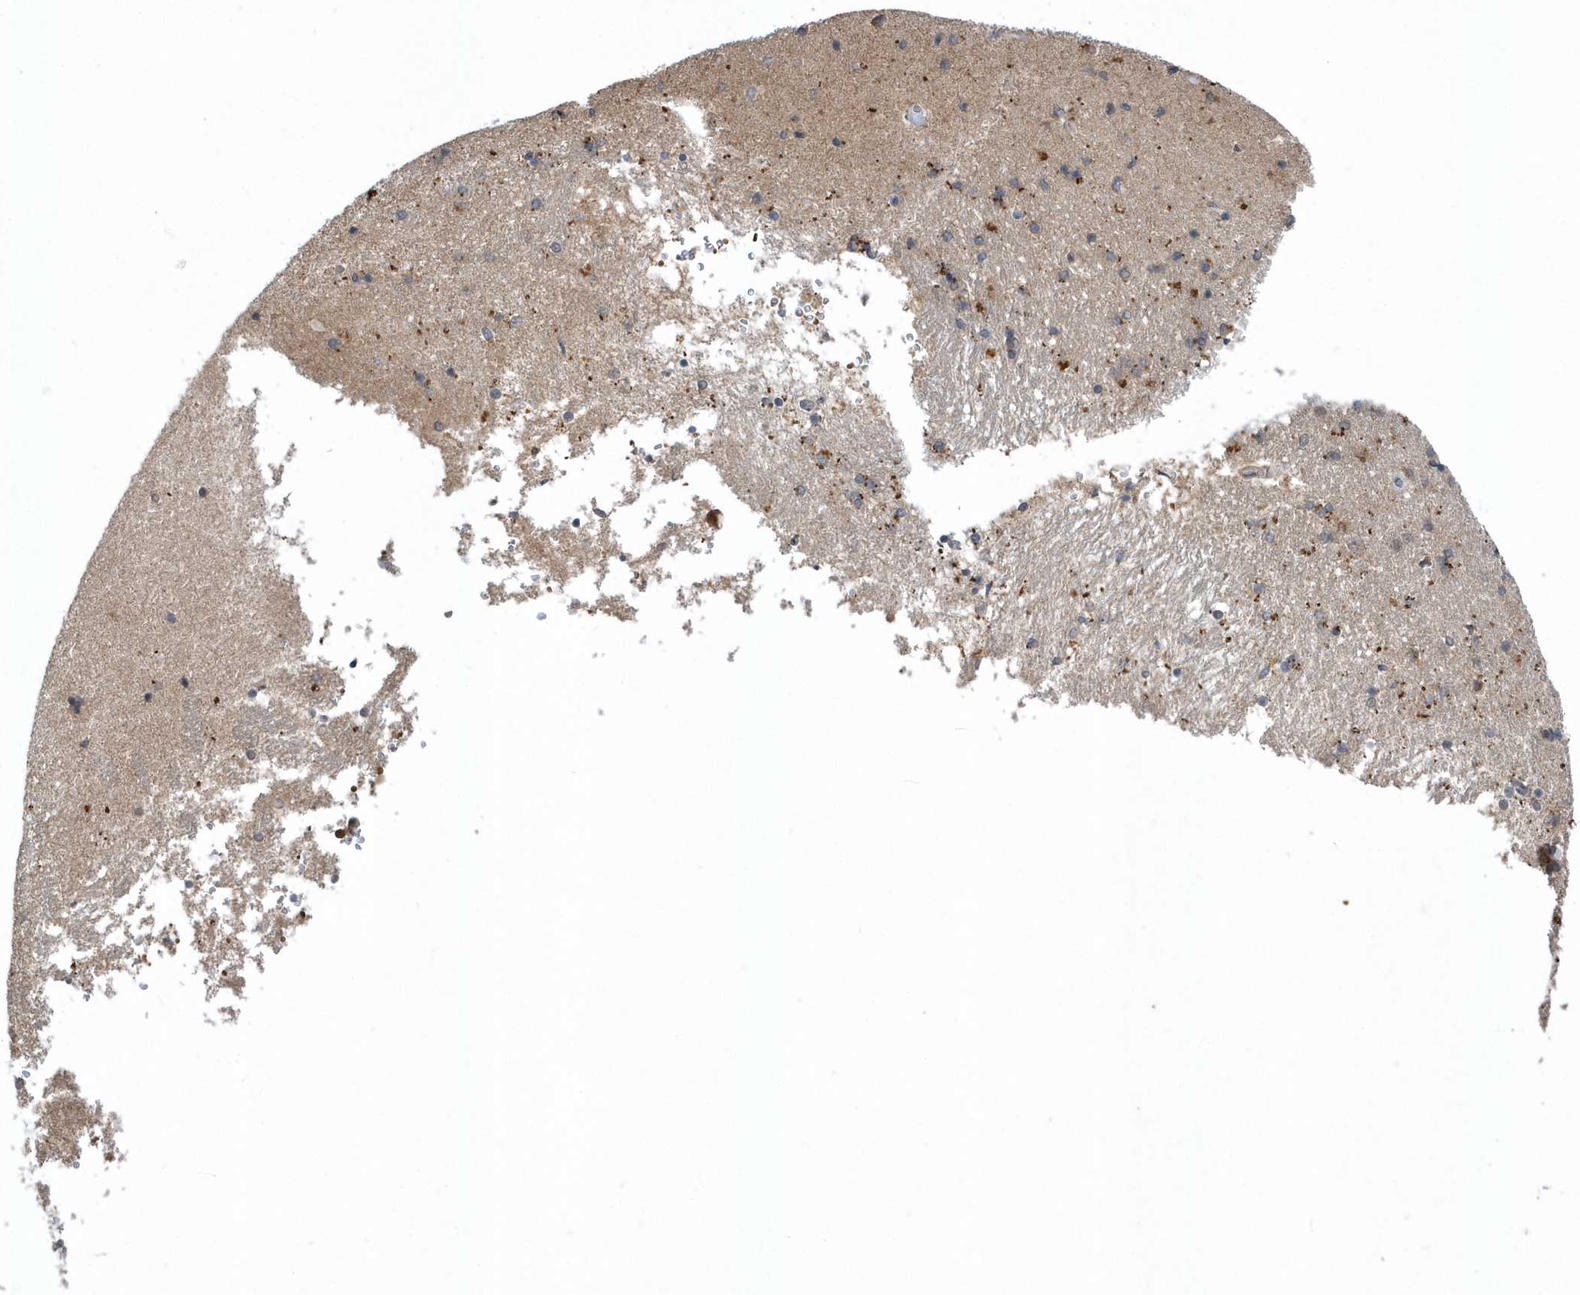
{"staining": {"intensity": "negative", "quantity": "none", "location": "none"}, "tissue": "hippocampus", "cell_type": "Glial cells", "image_type": "normal", "snomed": [{"axis": "morphology", "description": "Normal tissue, NOS"}, {"axis": "topography", "description": "Hippocampus"}], "caption": "DAB immunohistochemical staining of normal hippocampus displays no significant expression in glial cells.", "gene": "HMGCS1", "patient": {"sex": "male", "age": 45}}